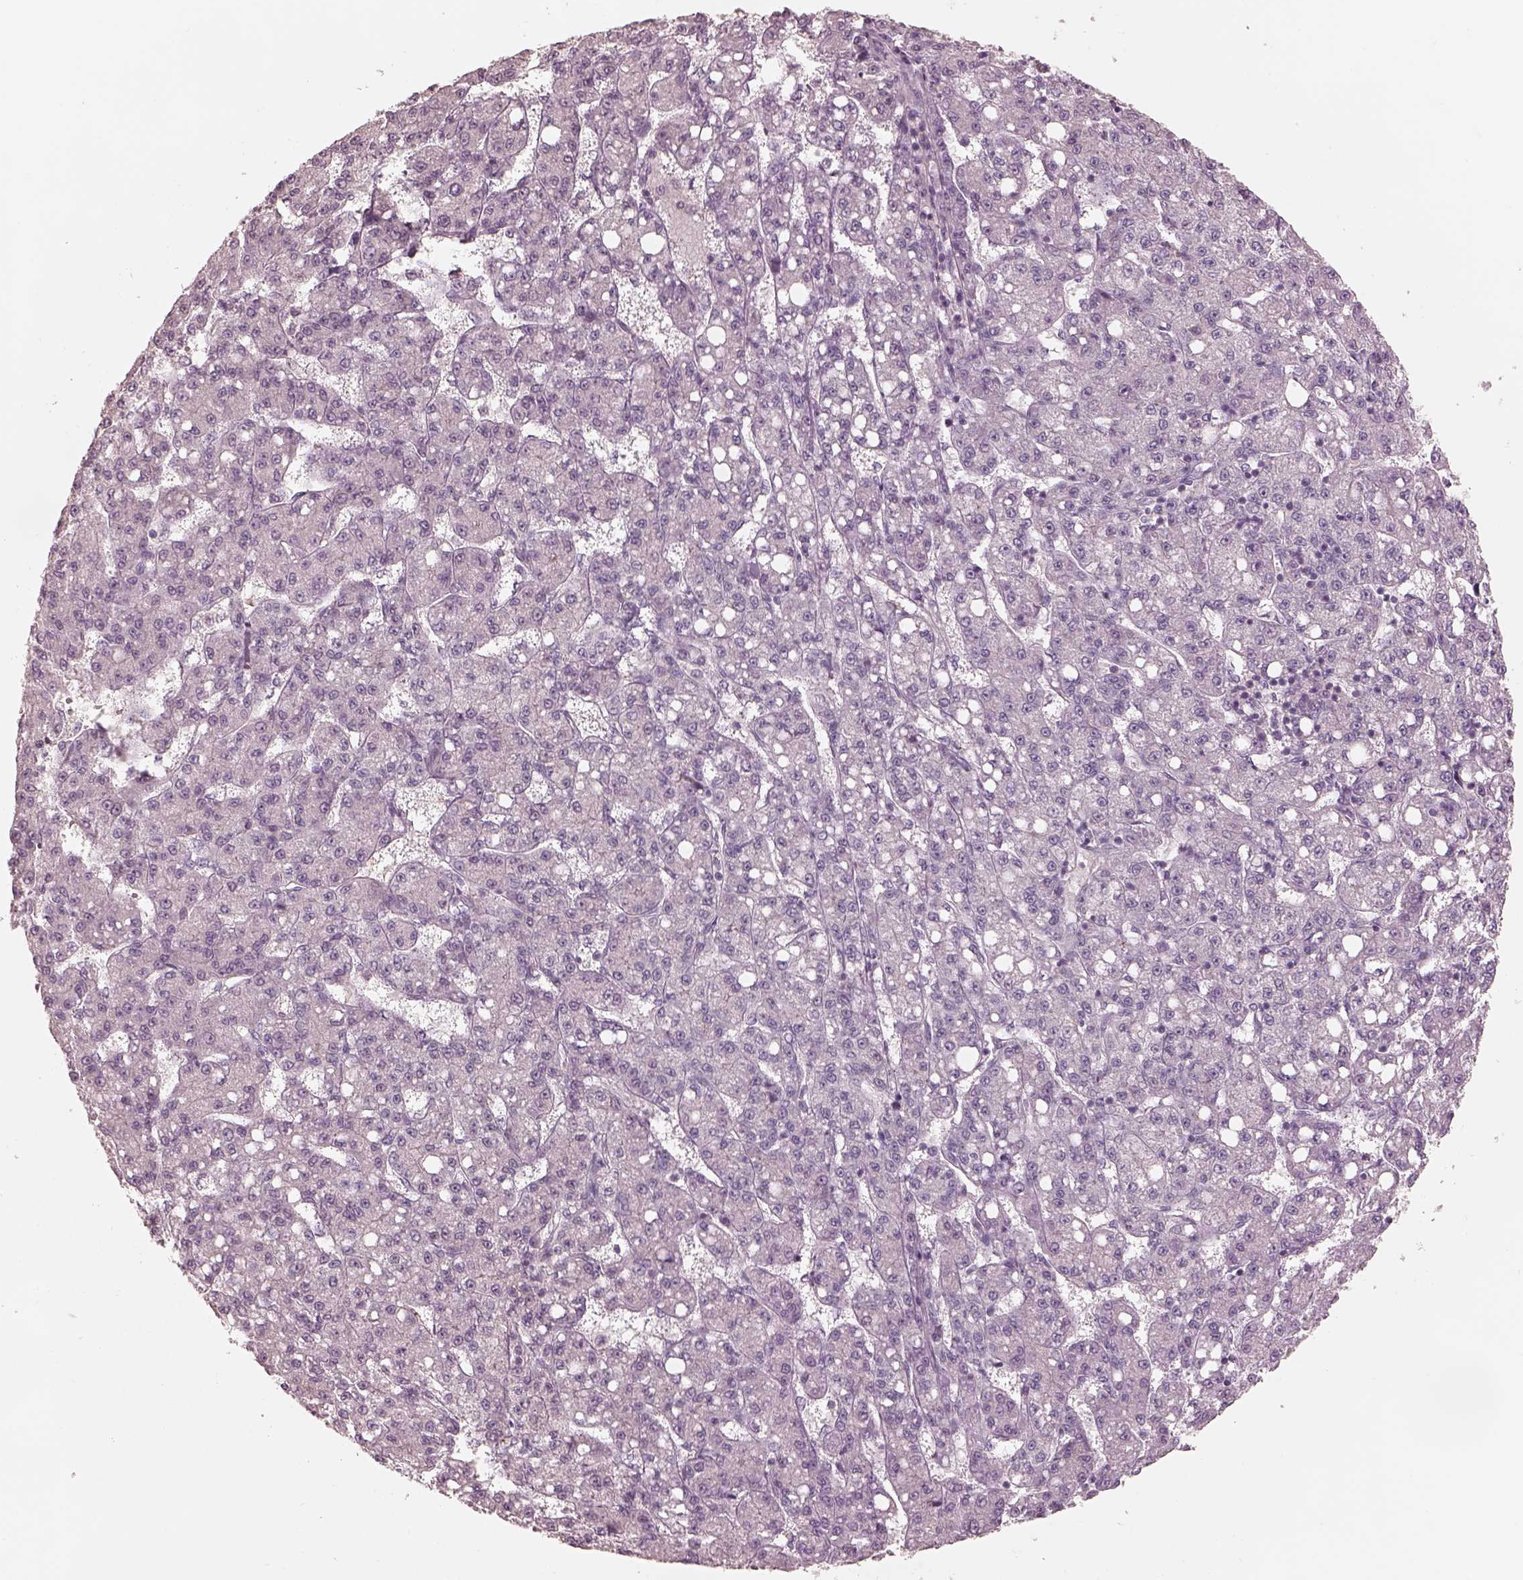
{"staining": {"intensity": "negative", "quantity": "none", "location": "none"}, "tissue": "liver cancer", "cell_type": "Tumor cells", "image_type": "cancer", "snomed": [{"axis": "morphology", "description": "Carcinoma, Hepatocellular, NOS"}, {"axis": "topography", "description": "Liver"}], "caption": "Protein analysis of liver cancer (hepatocellular carcinoma) shows no significant staining in tumor cells.", "gene": "PRKACG", "patient": {"sex": "female", "age": 65}}